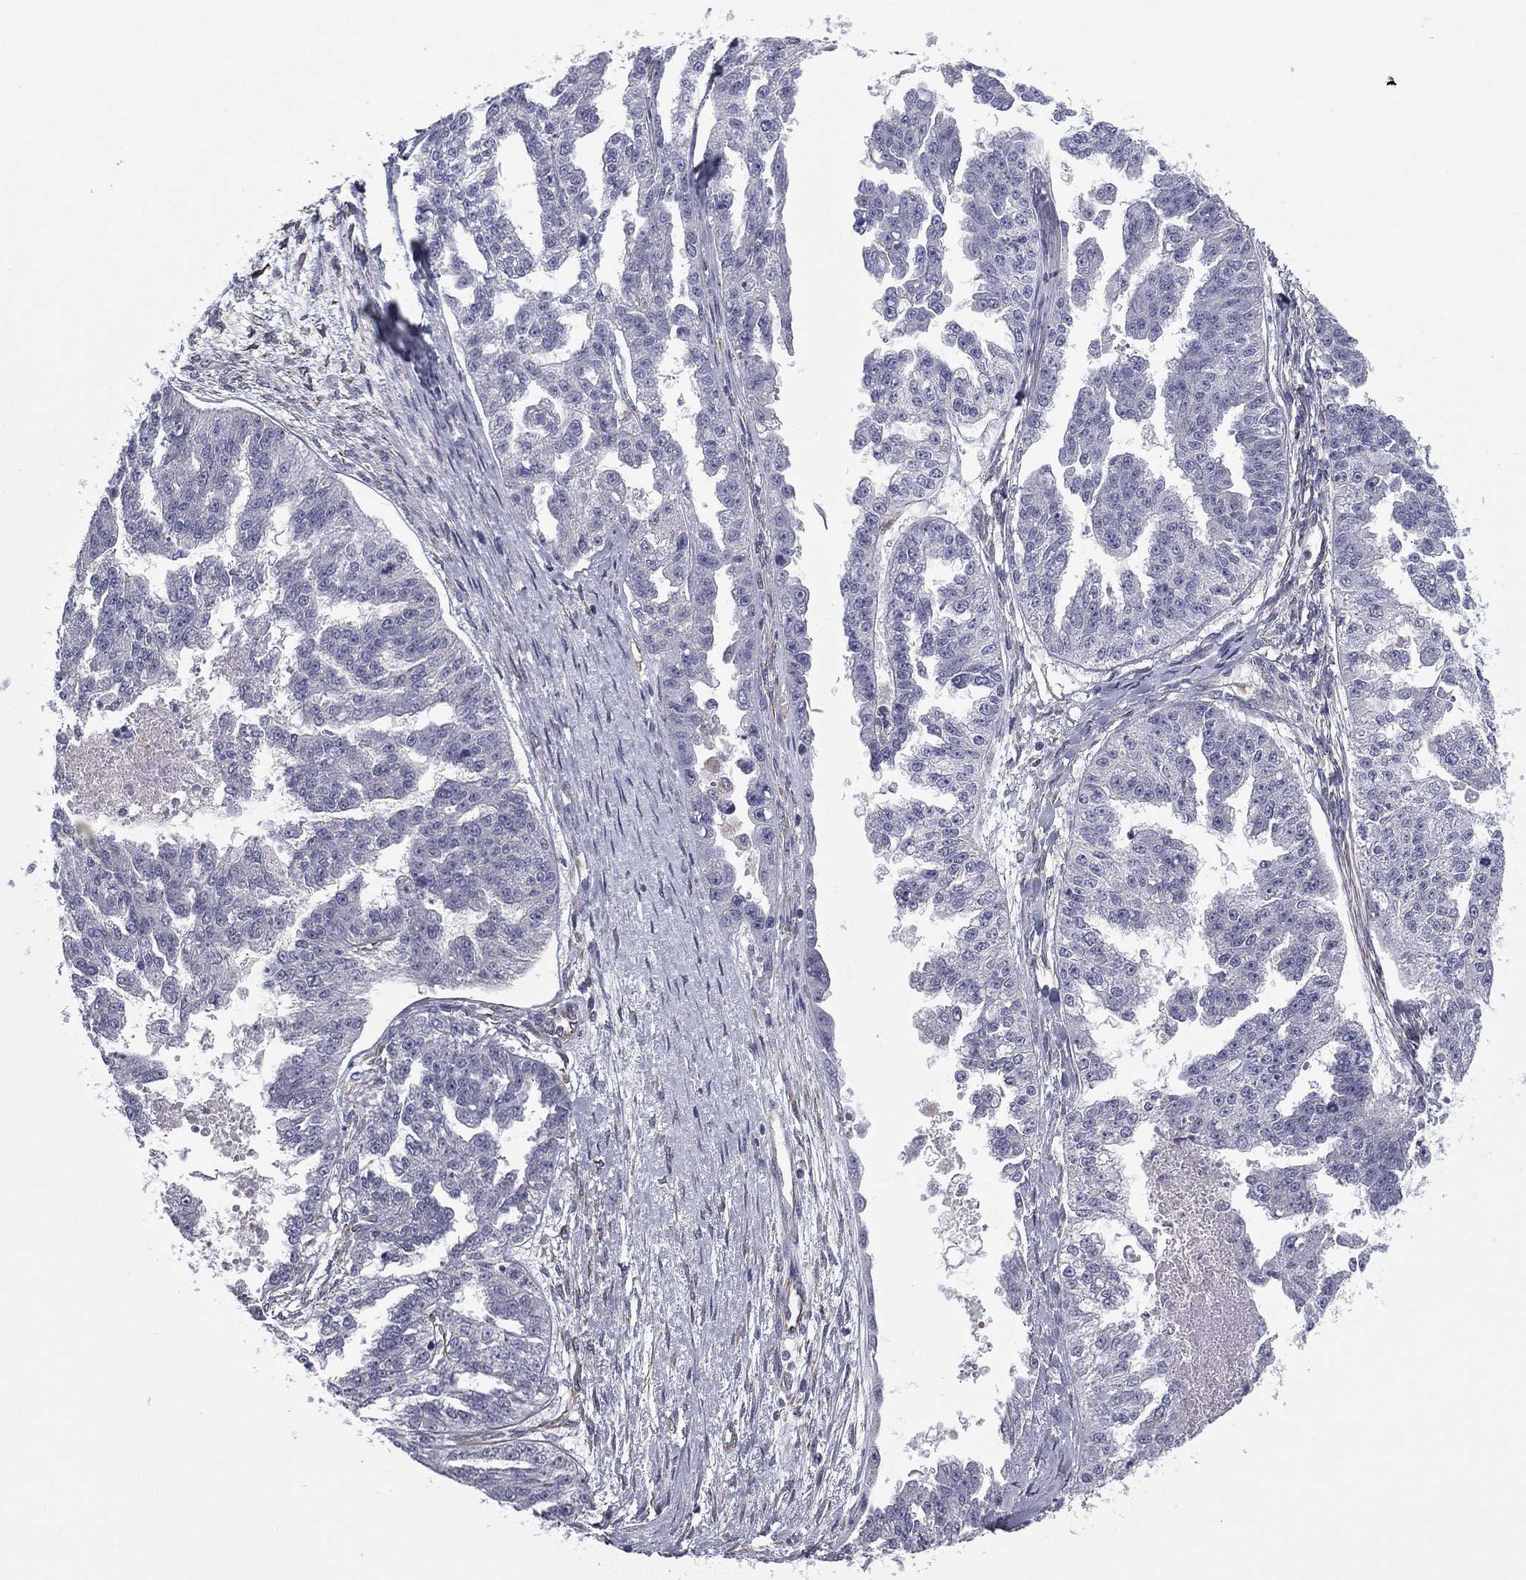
{"staining": {"intensity": "negative", "quantity": "none", "location": "none"}, "tissue": "ovarian cancer", "cell_type": "Tumor cells", "image_type": "cancer", "snomed": [{"axis": "morphology", "description": "Cystadenocarcinoma, serous, NOS"}, {"axis": "topography", "description": "Ovary"}], "caption": "High magnification brightfield microscopy of ovarian cancer stained with DAB (3,3'-diaminobenzidine) (brown) and counterstained with hematoxylin (blue): tumor cells show no significant staining. The staining was performed using DAB (3,3'-diaminobenzidine) to visualize the protein expression in brown, while the nuclei were stained in blue with hematoxylin (Magnification: 20x).", "gene": "SCUBE1", "patient": {"sex": "female", "age": 58}}